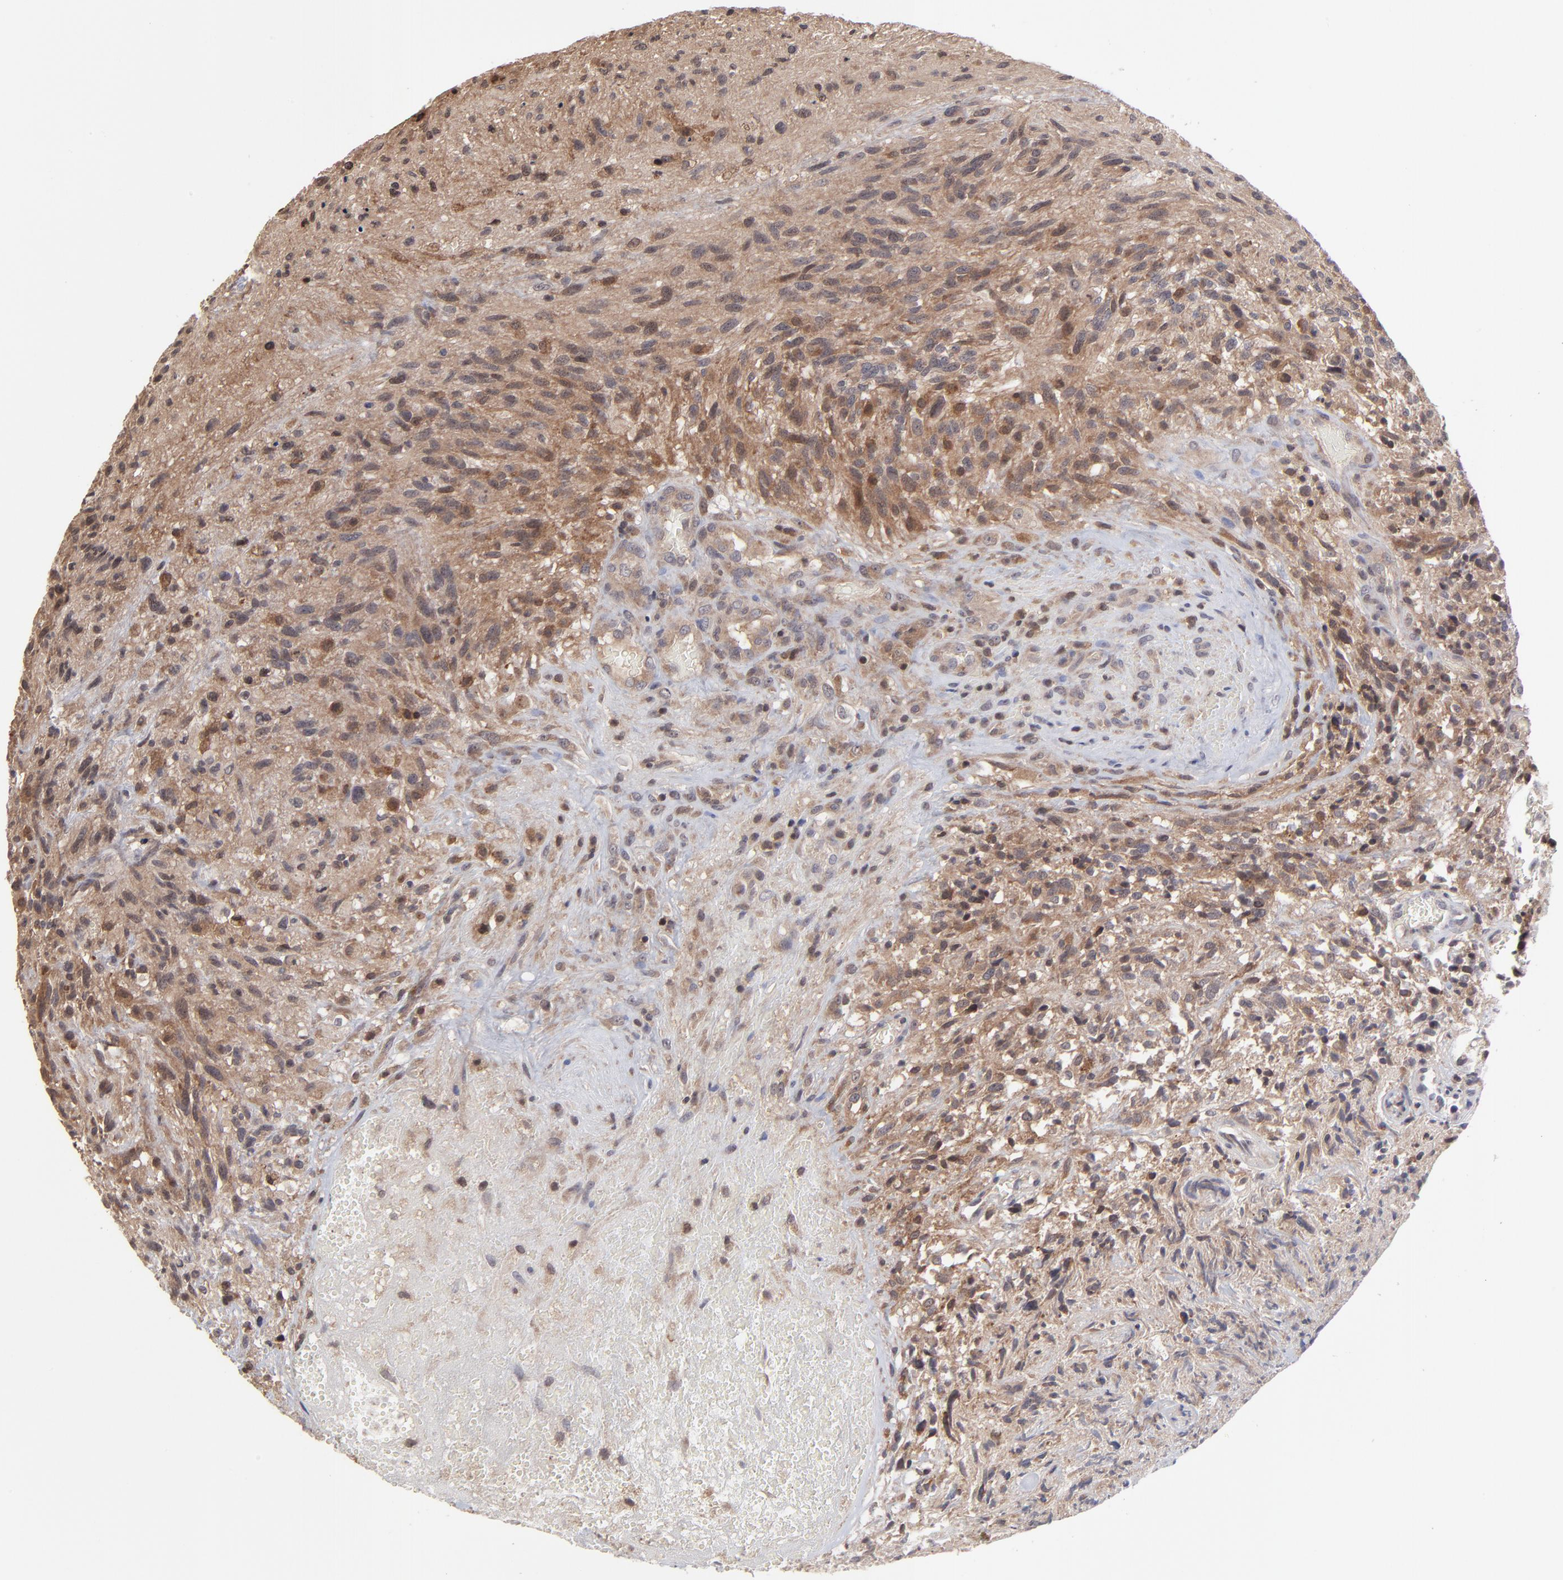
{"staining": {"intensity": "moderate", "quantity": ">75%", "location": "cytoplasmic/membranous"}, "tissue": "glioma", "cell_type": "Tumor cells", "image_type": "cancer", "snomed": [{"axis": "morphology", "description": "Normal tissue, NOS"}, {"axis": "morphology", "description": "Glioma, malignant, High grade"}, {"axis": "topography", "description": "Cerebral cortex"}], "caption": "Protein staining shows moderate cytoplasmic/membranous positivity in approximately >75% of tumor cells in malignant glioma (high-grade).", "gene": "UBE2L6", "patient": {"sex": "male", "age": 75}}